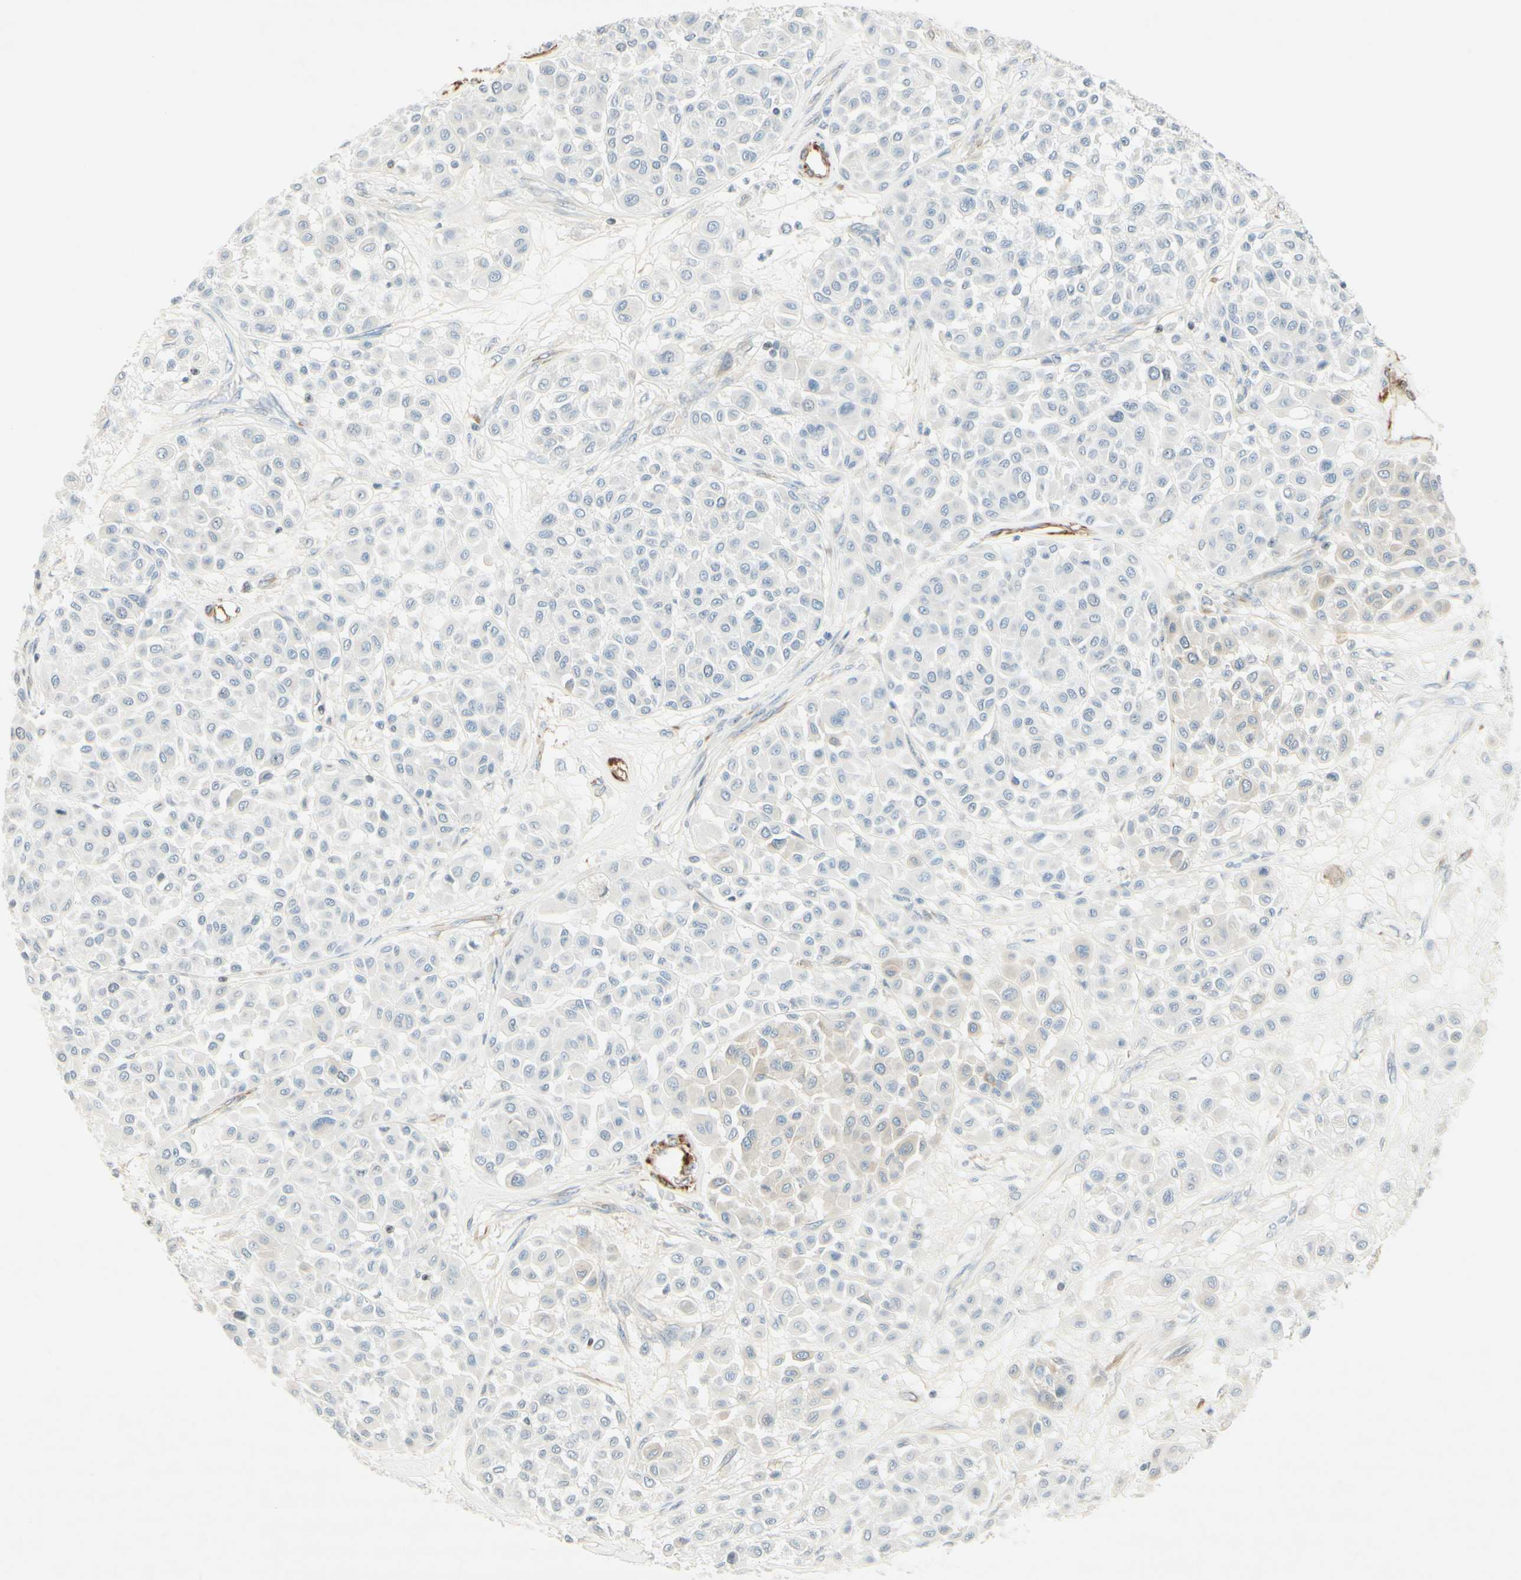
{"staining": {"intensity": "negative", "quantity": "none", "location": "none"}, "tissue": "melanoma", "cell_type": "Tumor cells", "image_type": "cancer", "snomed": [{"axis": "morphology", "description": "Malignant melanoma, Metastatic site"}, {"axis": "topography", "description": "Soft tissue"}], "caption": "Tumor cells are negative for protein expression in human malignant melanoma (metastatic site).", "gene": "MAP1B", "patient": {"sex": "male", "age": 41}}